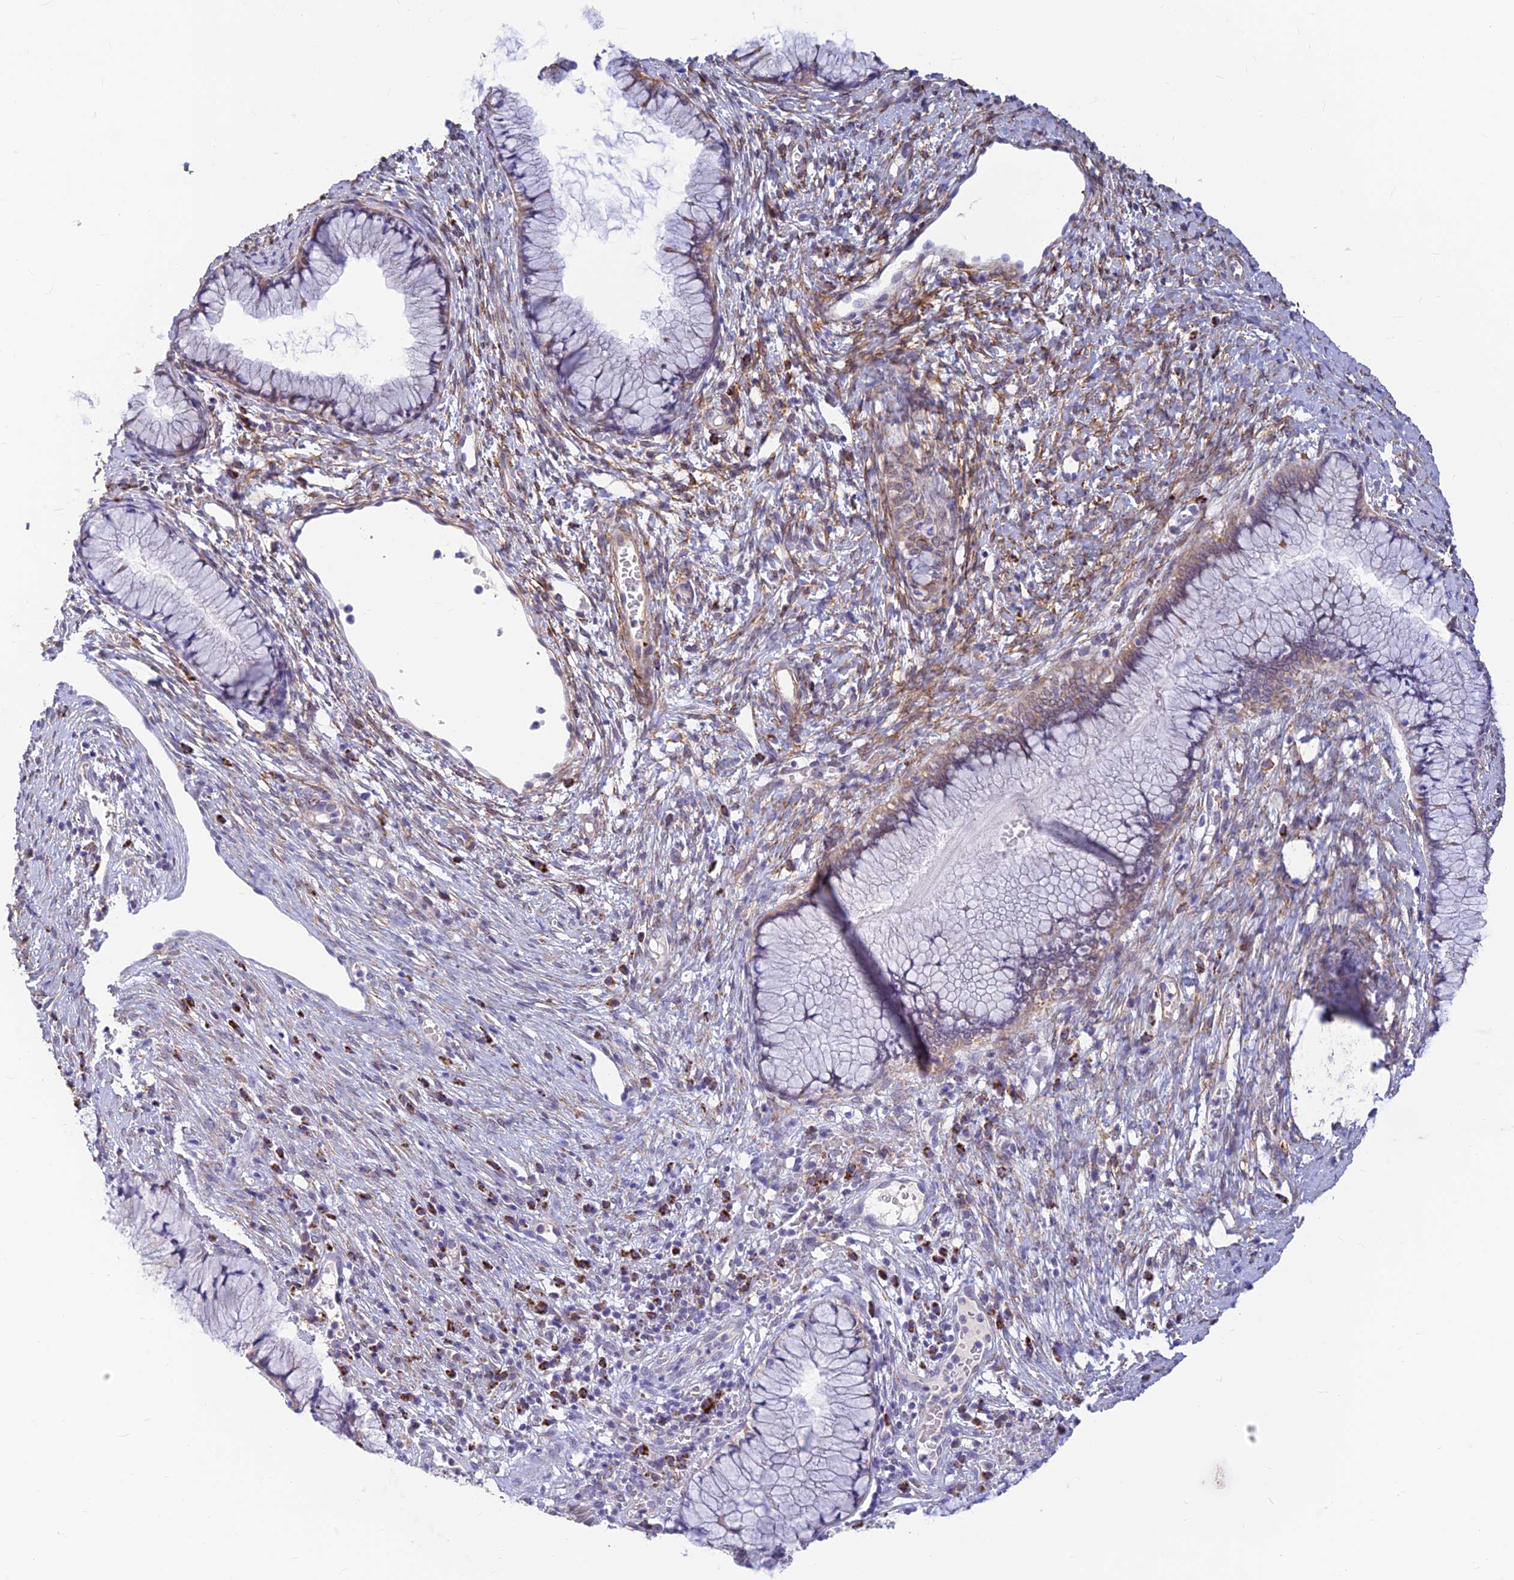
{"staining": {"intensity": "weak", "quantity": "25%-75%", "location": "cytoplasmic/membranous"}, "tissue": "cervix", "cell_type": "Glandular cells", "image_type": "normal", "snomed": [{"axis": "morphology", "description": "Normal tissue, NOS"}, {"axis": "topography", "description": "Cervix"}], "caption": "The micrograph exhibits staining of unremarkable cervix, revealing weak cytoplasmic/membranous protein staining (brown color) within glandular cells.", "gene": "ALDH1L2", "patient": {"sex": "female", "age": 42}}